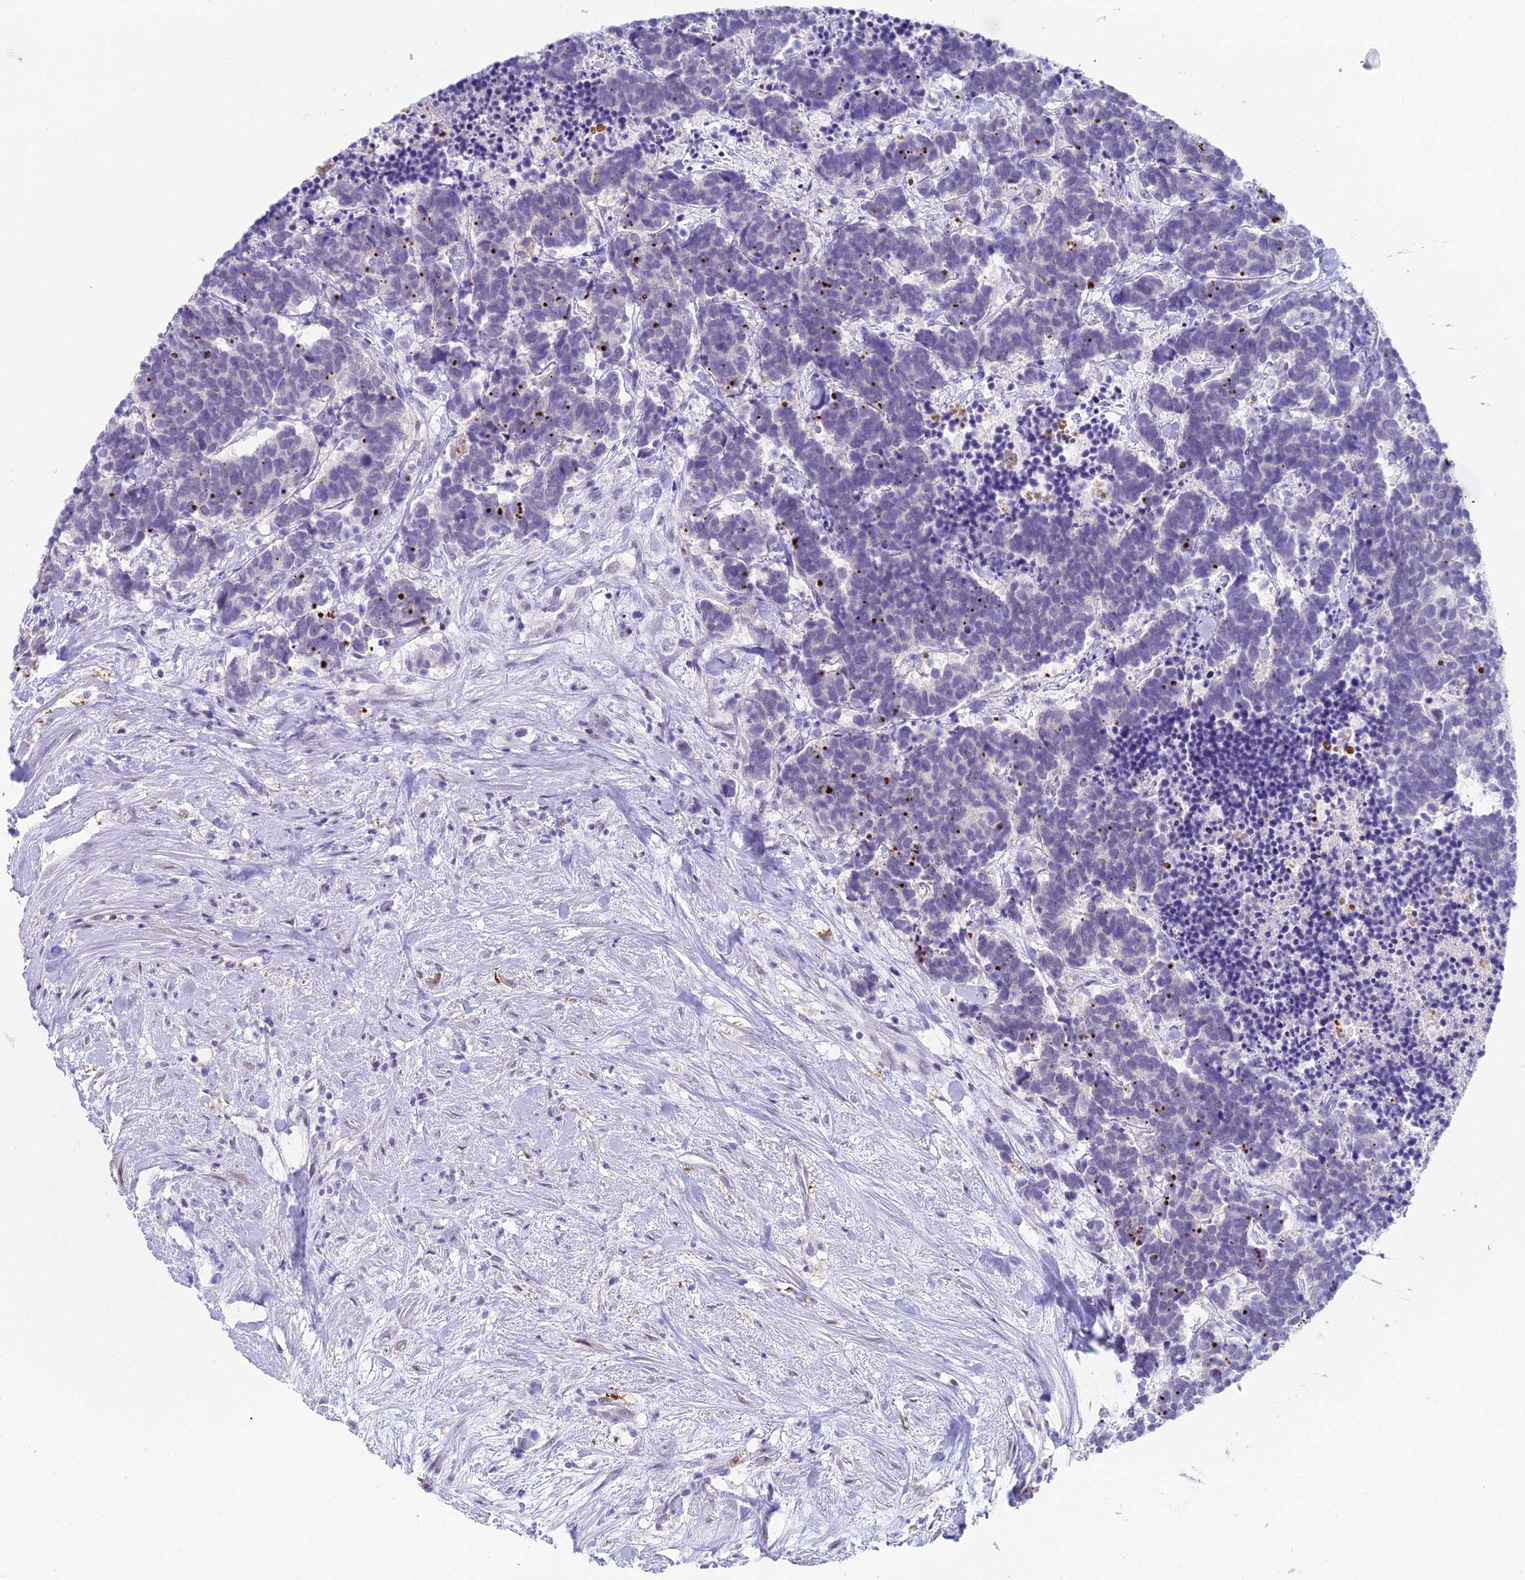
{"staining": {"intensity": "negative", "quantity": "none", "location": "none"}, "tissue": "carcinoid", "cell_type": "Tumor cells", "image_type": "cancer", "snomed": [{"axis": "morphology", "description": "Carcinoma, NOS"}, {"axis": "morphology", "description": "Carcinoid, malignant, NOS"}, {"axis": "topography", "description": "Prostate"}], "caption": "There is no significant expression in tumor cells of carcinoid.", "gene": "CC2D2A", "patient": {"sex": "male", "age": 57}}